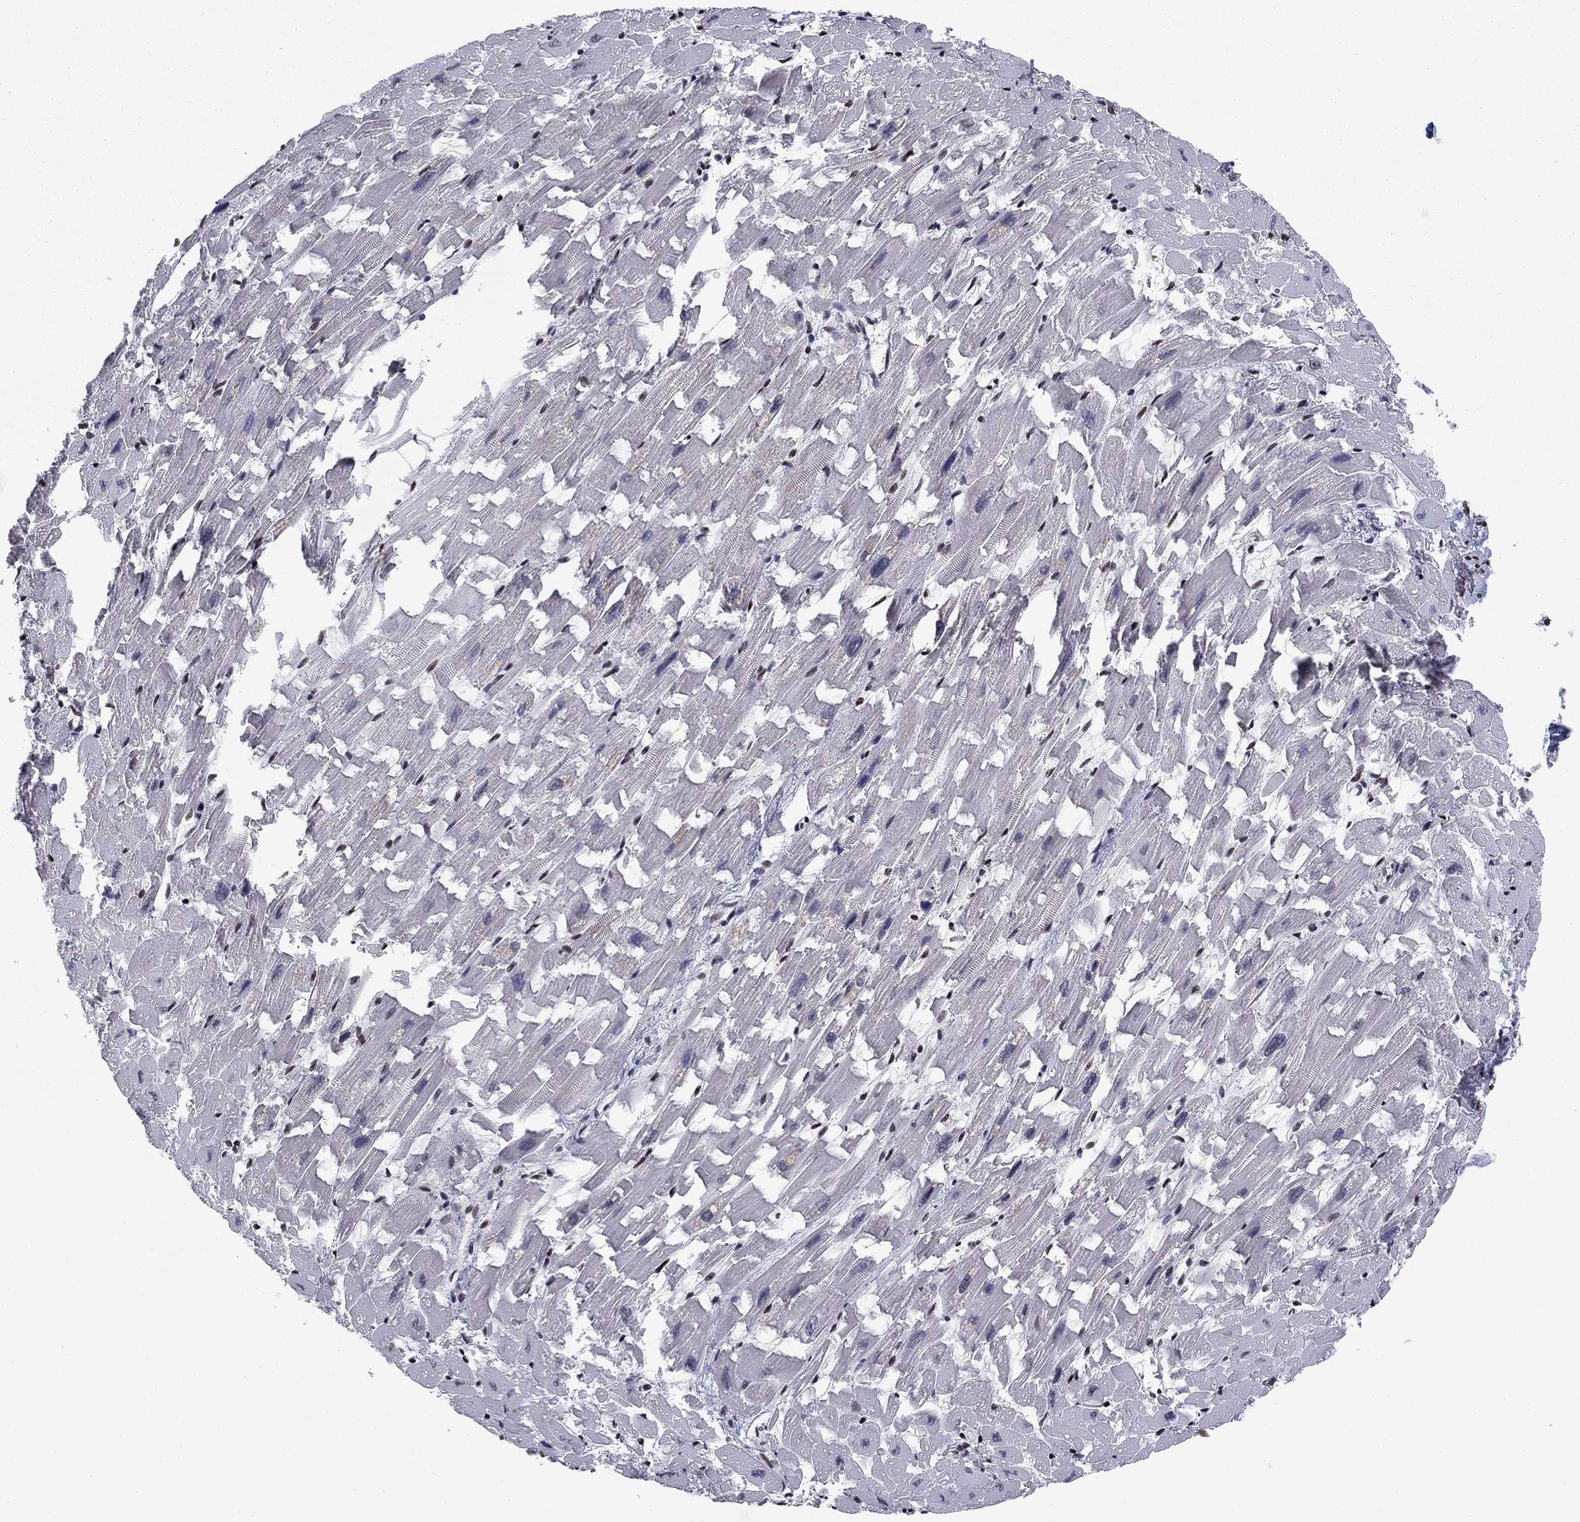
{"staining": {"intensity": "negative", "quantity": "none", "location": "none"}, "tissue": "heart muscle", "cell_type": "Cardiomyocytes", "image_type": "normal", "snomed": [{"axis": "morphology", "description": "Normal tissue, NOS"}, {"axis": "topography", "description": "Heart"}], "caption": "Cardiomyocytes show no significant protein expression in normal heart muscle. The staining was performed using DAB to visualize the protein expression in brown, while the nuclei were stained in blue with hematoxylin (Magnification: 20x).", "gene": "N4BP2", "patient": {"sex": "female", "age": 64}}